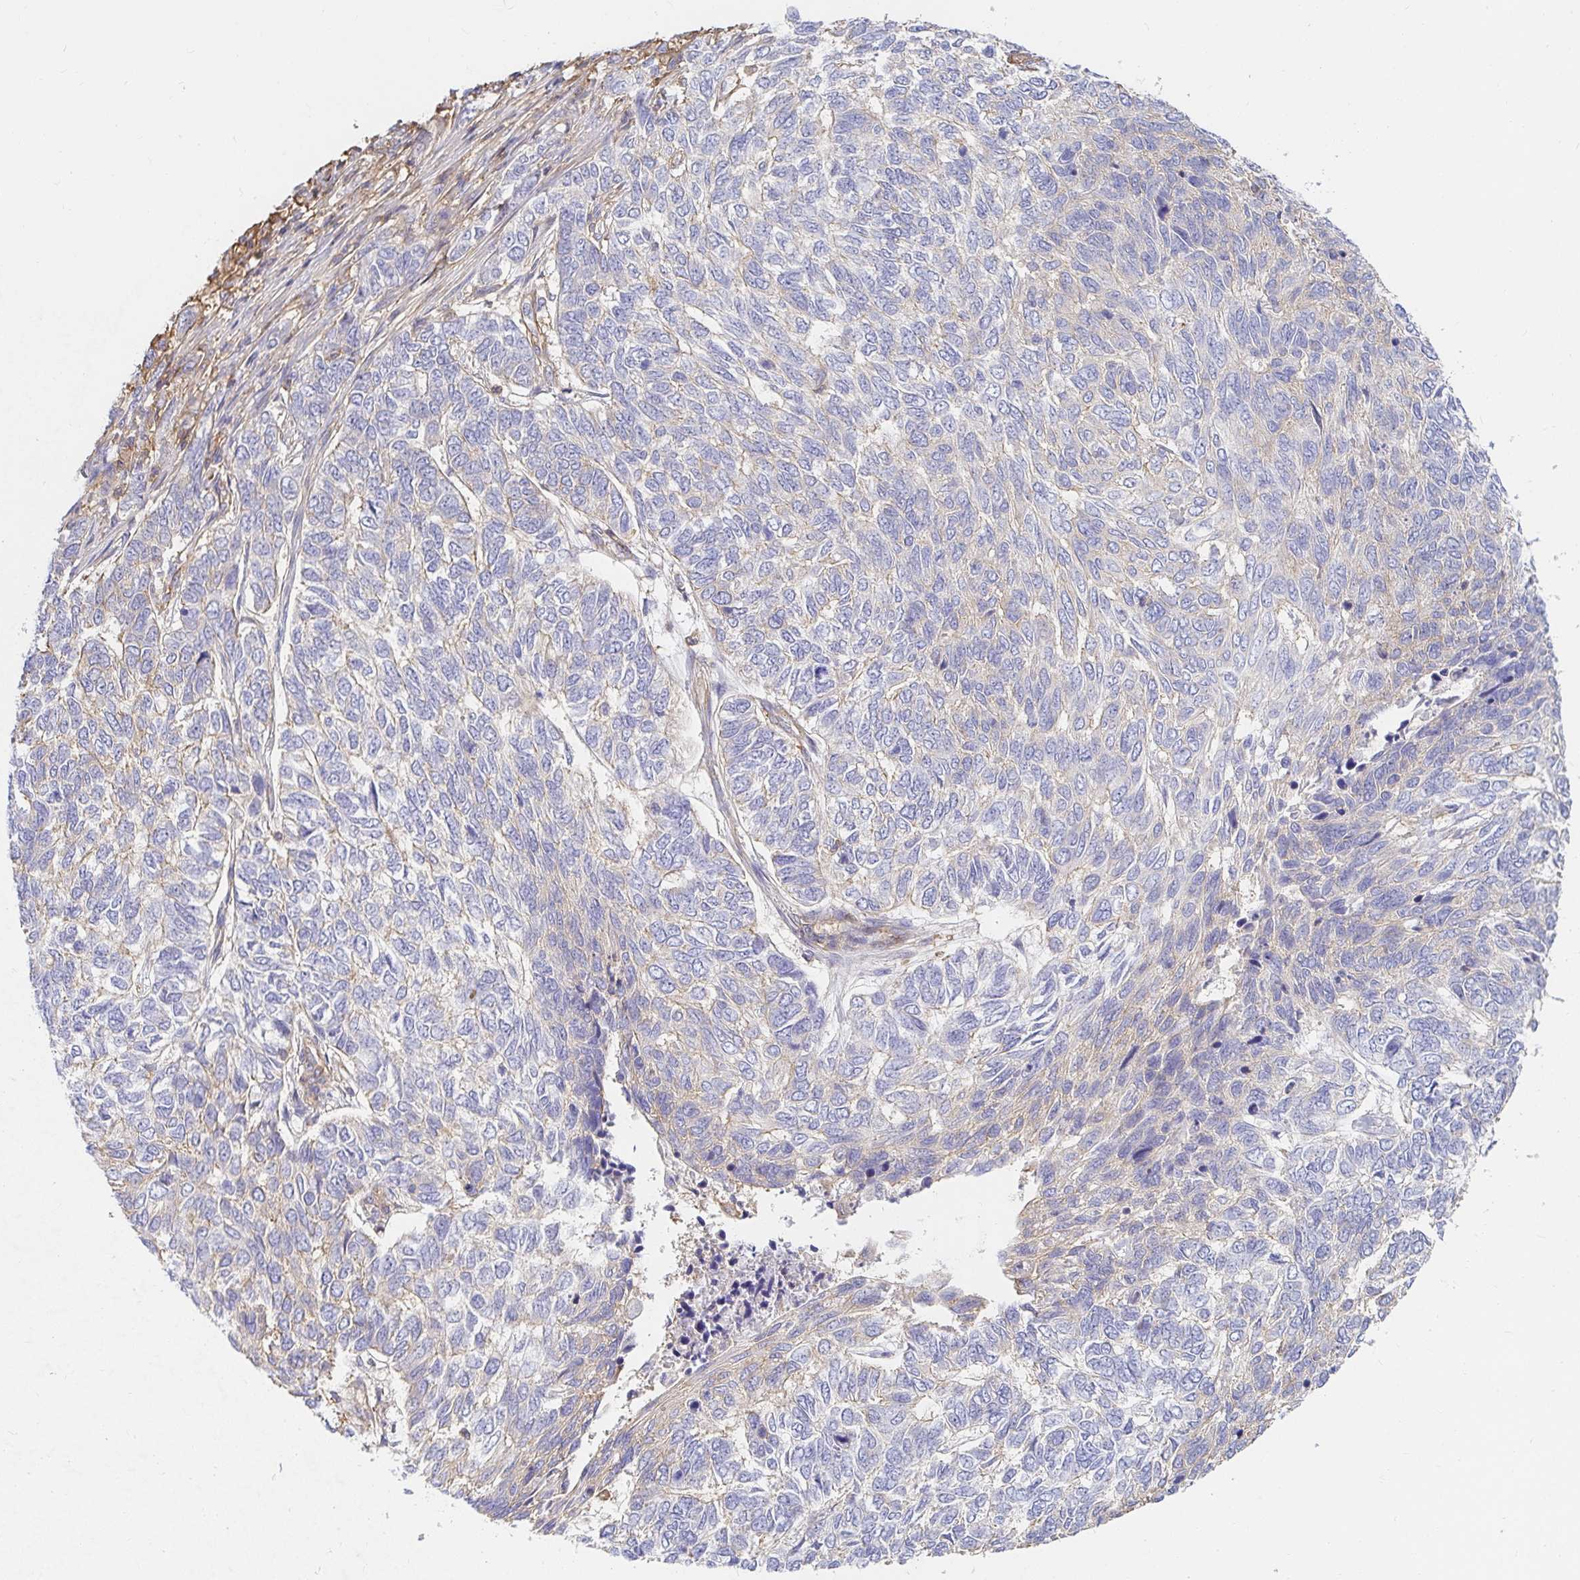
{"staining": {"intensity": "negative", "quantity": "none", "location": "none"}, "tissue": "skin cancer", "cell_type": "Tumor cells", "image_type": "cancer", "snomed": [{"axis": "morphology", "description": "Basal cell carcinoma"}, {"axis": "topography", "description": "Skin"}], "caption": "An IHC histopathology image of basal cell carcinoma (skin) is shown. There is no staining in tumor cells of basal cell carcinoma (skin).", "gene": "TSPAN19", "patient": {"sex": "female", "age": 65}}